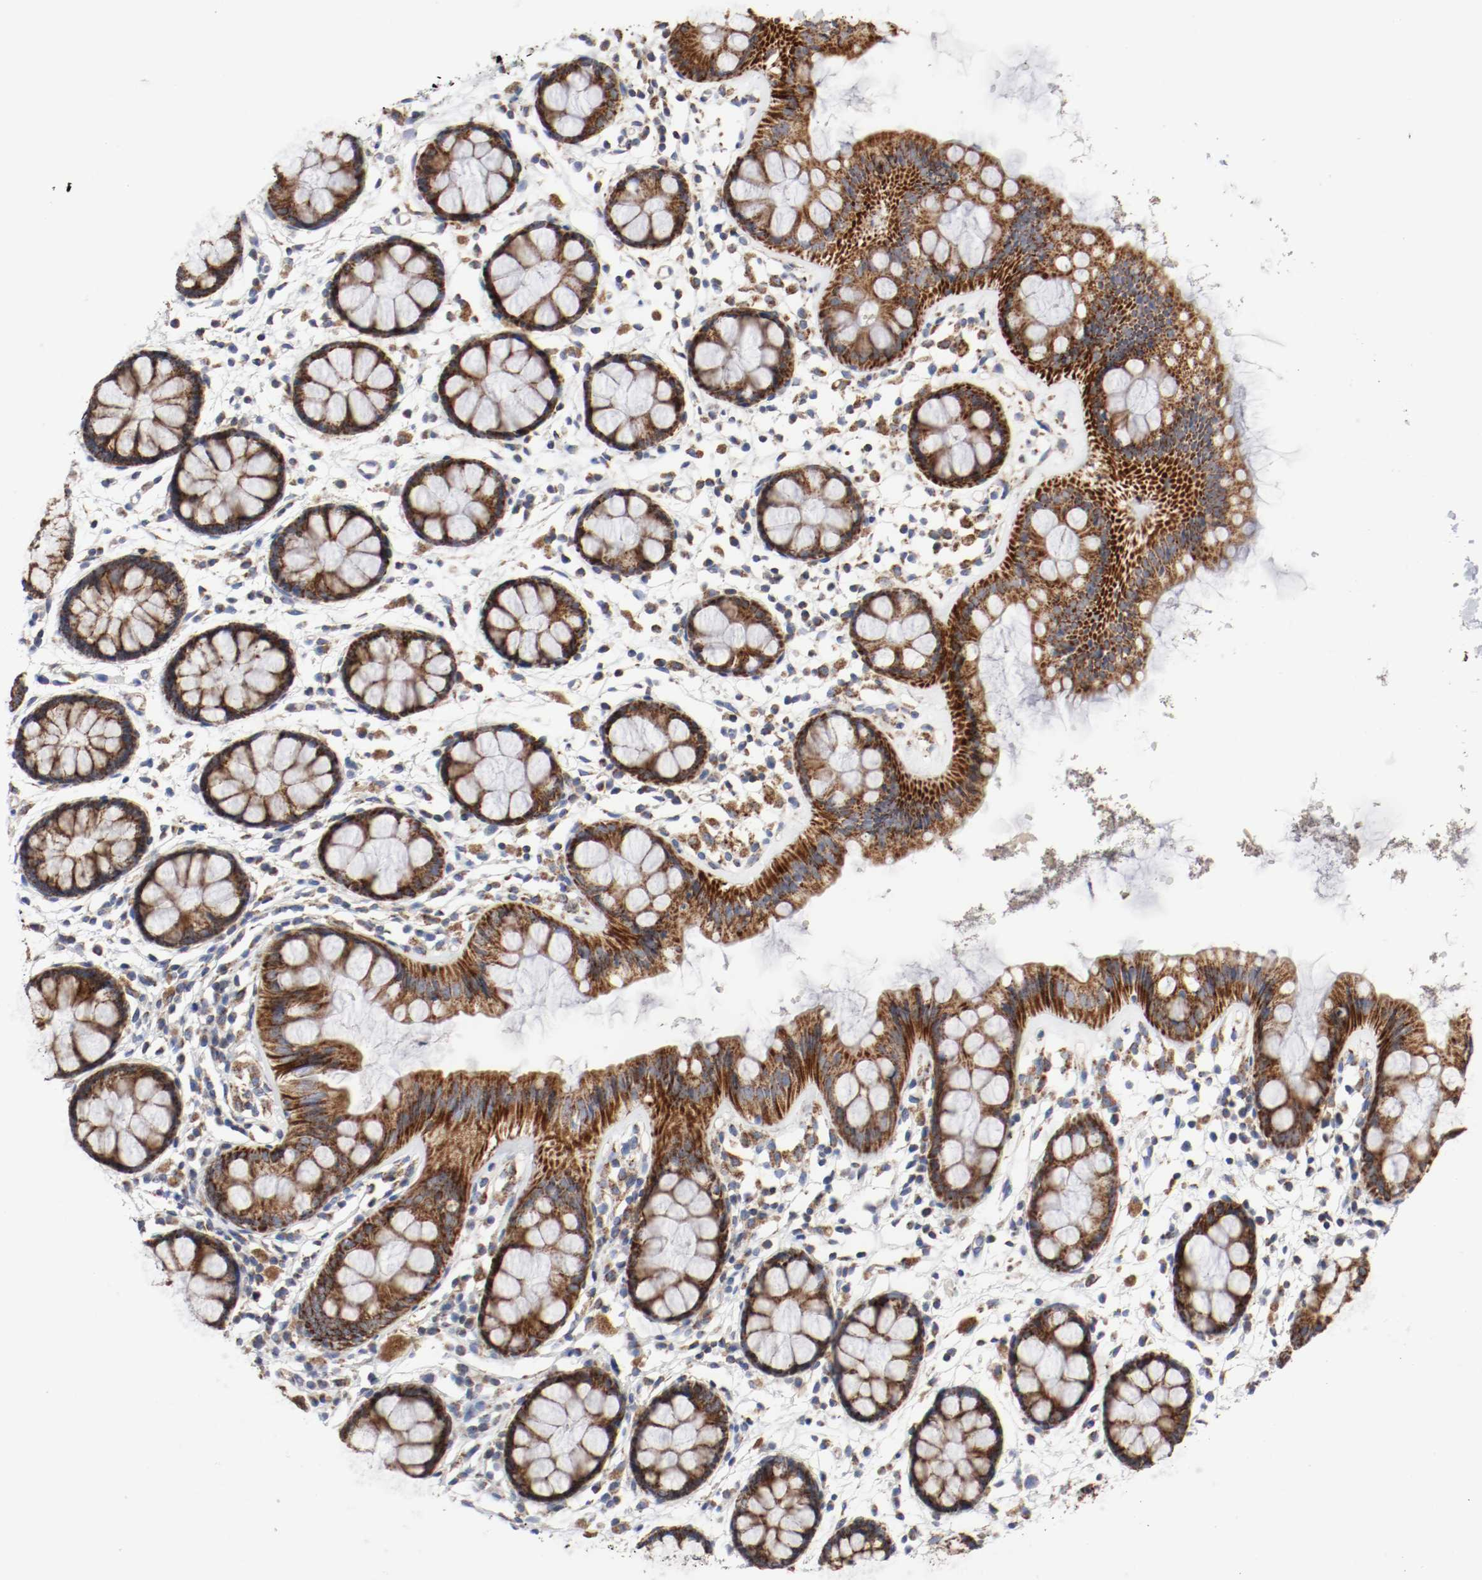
{"staining": {"intensity": "strong", "quantity": ">75%", "location": "cytoplasmic/membranous"}, "tissue": "rectum", "cell_type": "Glandular cells", "image_type": "normal", "snomed": [{"axis": "morphology", "description": "Normal tissue, NOS"}, {"axis": "topography", "description": "Rectum"}], "caption": "Glandular cells demonstrate high levels of strong cytoplasmic/membranous staining in approximately >75% of cells in benign human rectum.", "gene": "AFG3L2", "patient": {"sex": "female", "age": 66}}